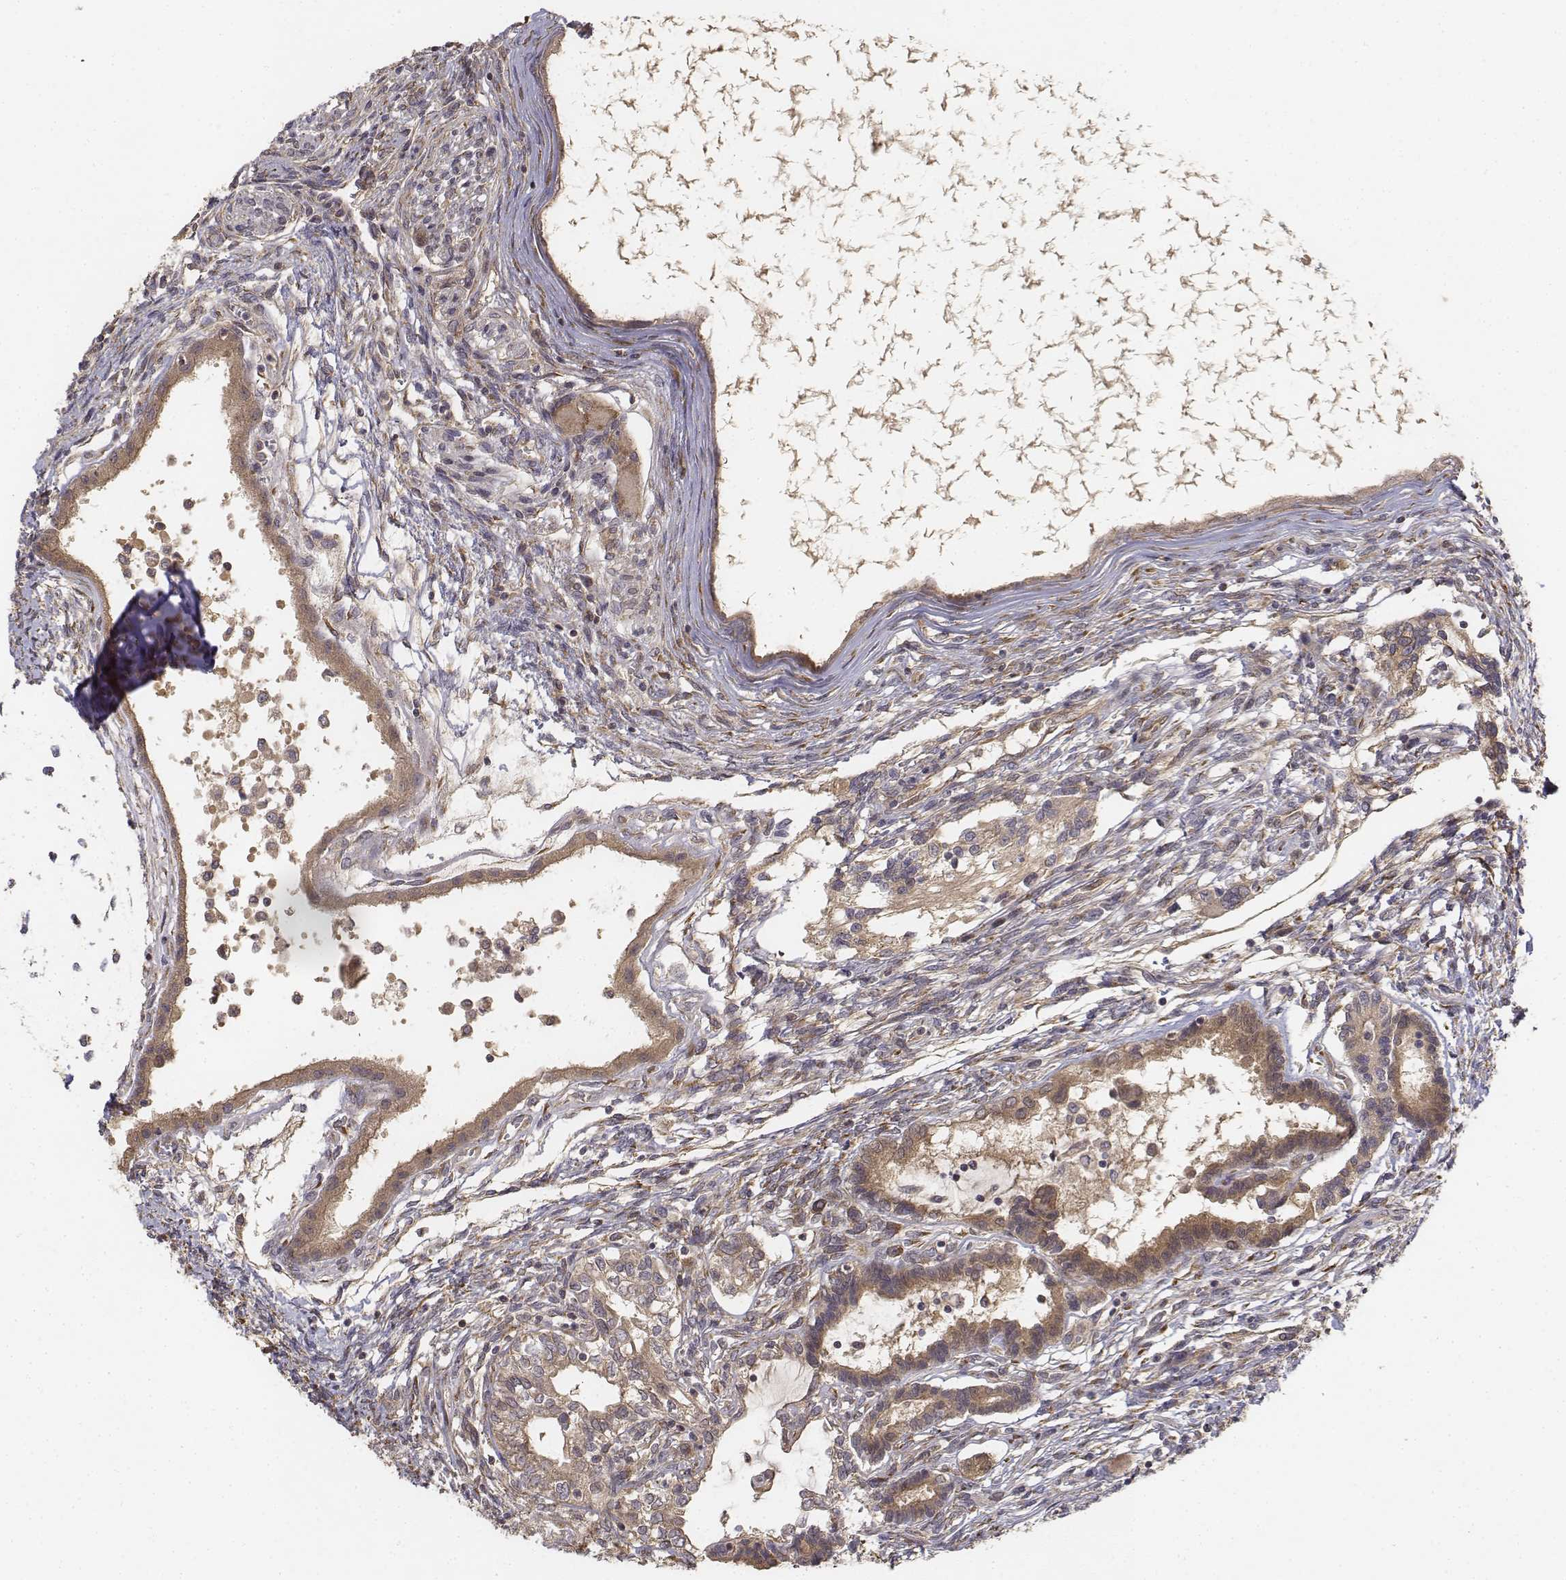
{"staining": {"intensity": "moderate", "quantity": ">75%", "location": "cytoplasmic/membranous"}, "tissue": "testis cancer", "cell_type": "Tumor cells", "image_type": "cancer", "snomed": [{"axis": "morphology", "description": "Carcinoma, Embryonal, NOS"}, {"axis": "topography", "description": "Testis"}], "caption": "Moderate cytoplasmic/membranous protein staining is appreciated in approximately >75% of tumor cells in testis cancer (embryonal carcinoma).", "gene": "FBXO21", "patient": {"sex": "male", "age": 37}}